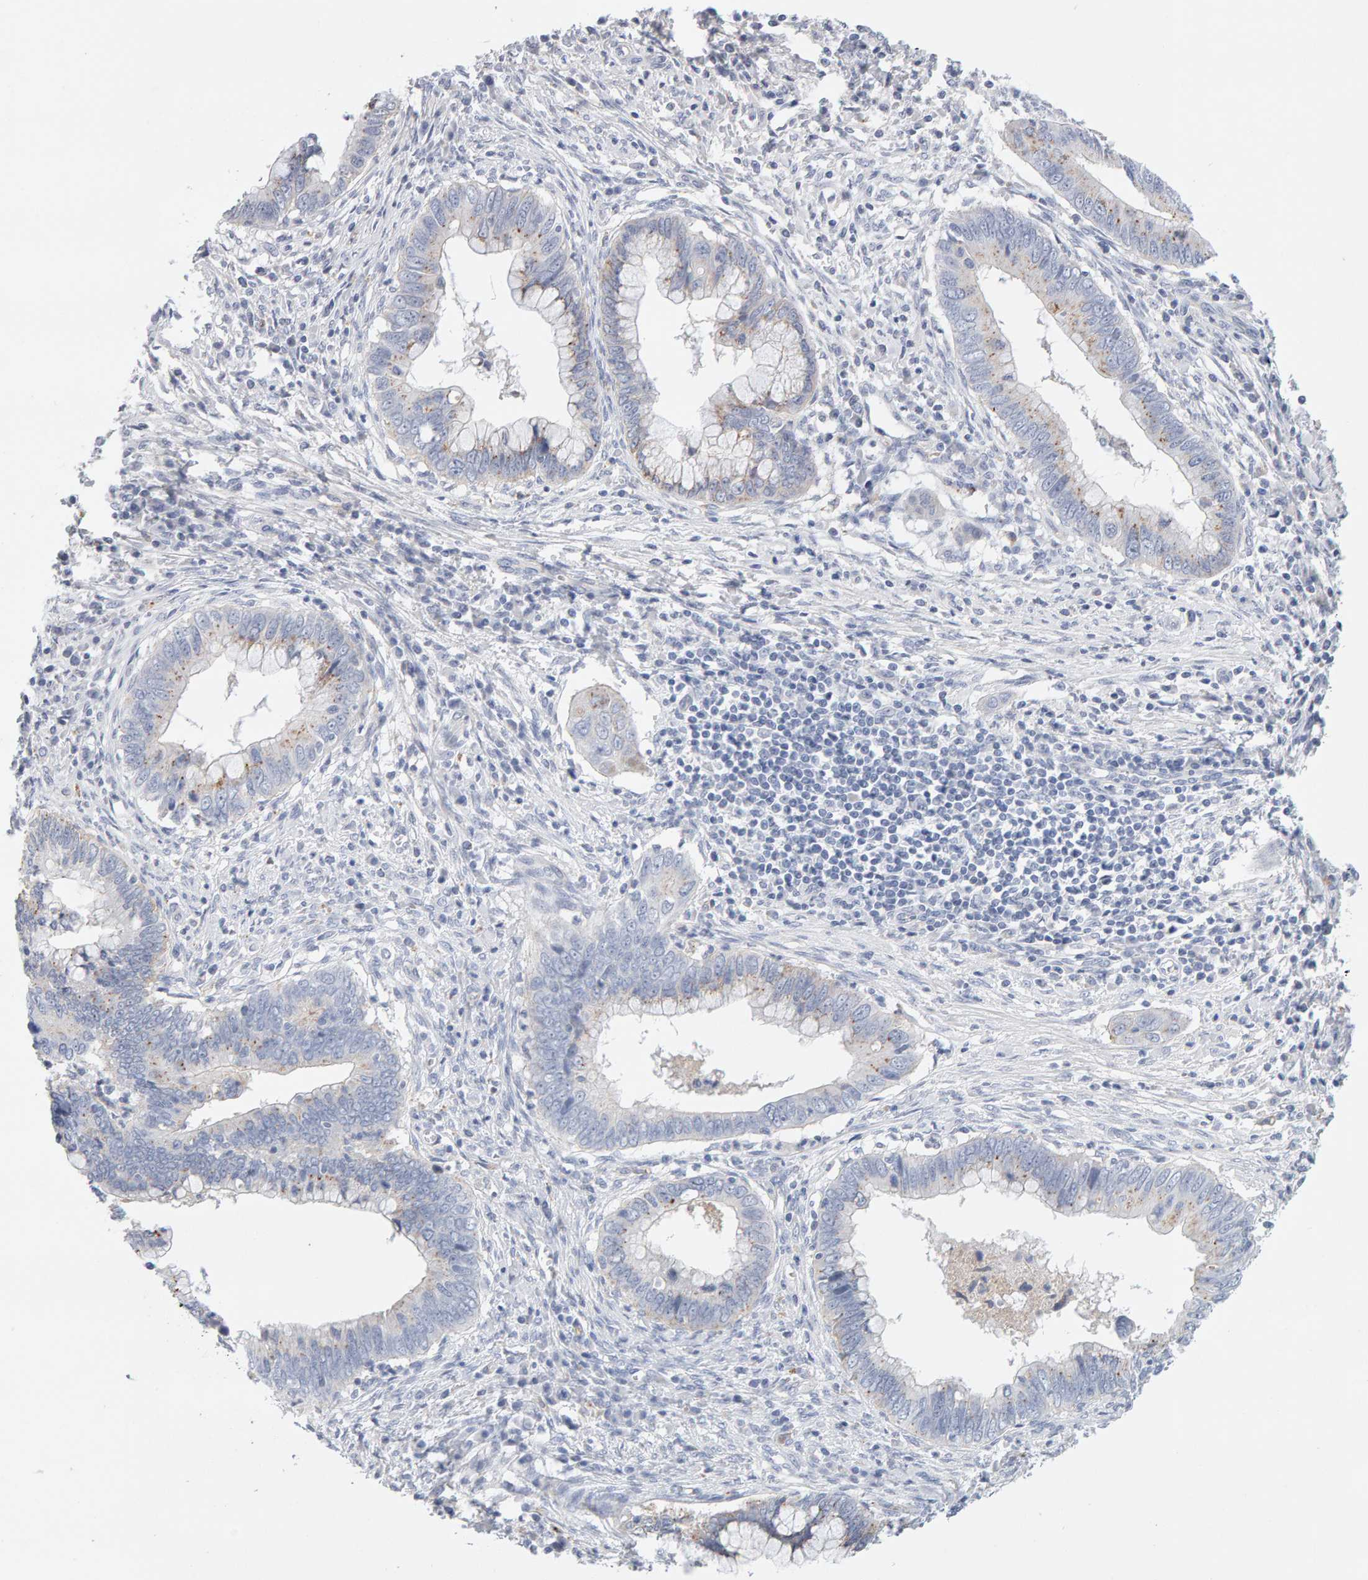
{"staining": {"intensity": "weak", "quantity": "25%-75%", "location": "cytoplasmic/membranous"}, "tissue": "cervical cancer", "cell_type": "Tumor cells", "image_type": "cancer", "snomed": [{"axis": "morphology", "description": "Adenocarcinoma, NOS"}, {"axis": "topography", "description": "Cervix"}], "caption": "This is a photomicrograph of immunohistochemistry (IHC) staining of adenocarcinoma (cervical), which shows weak staining in the cytoplasmic/membranous of tumor cells.", "gene": "METRNL", "patient": {"sex": "female", "age": 44}}